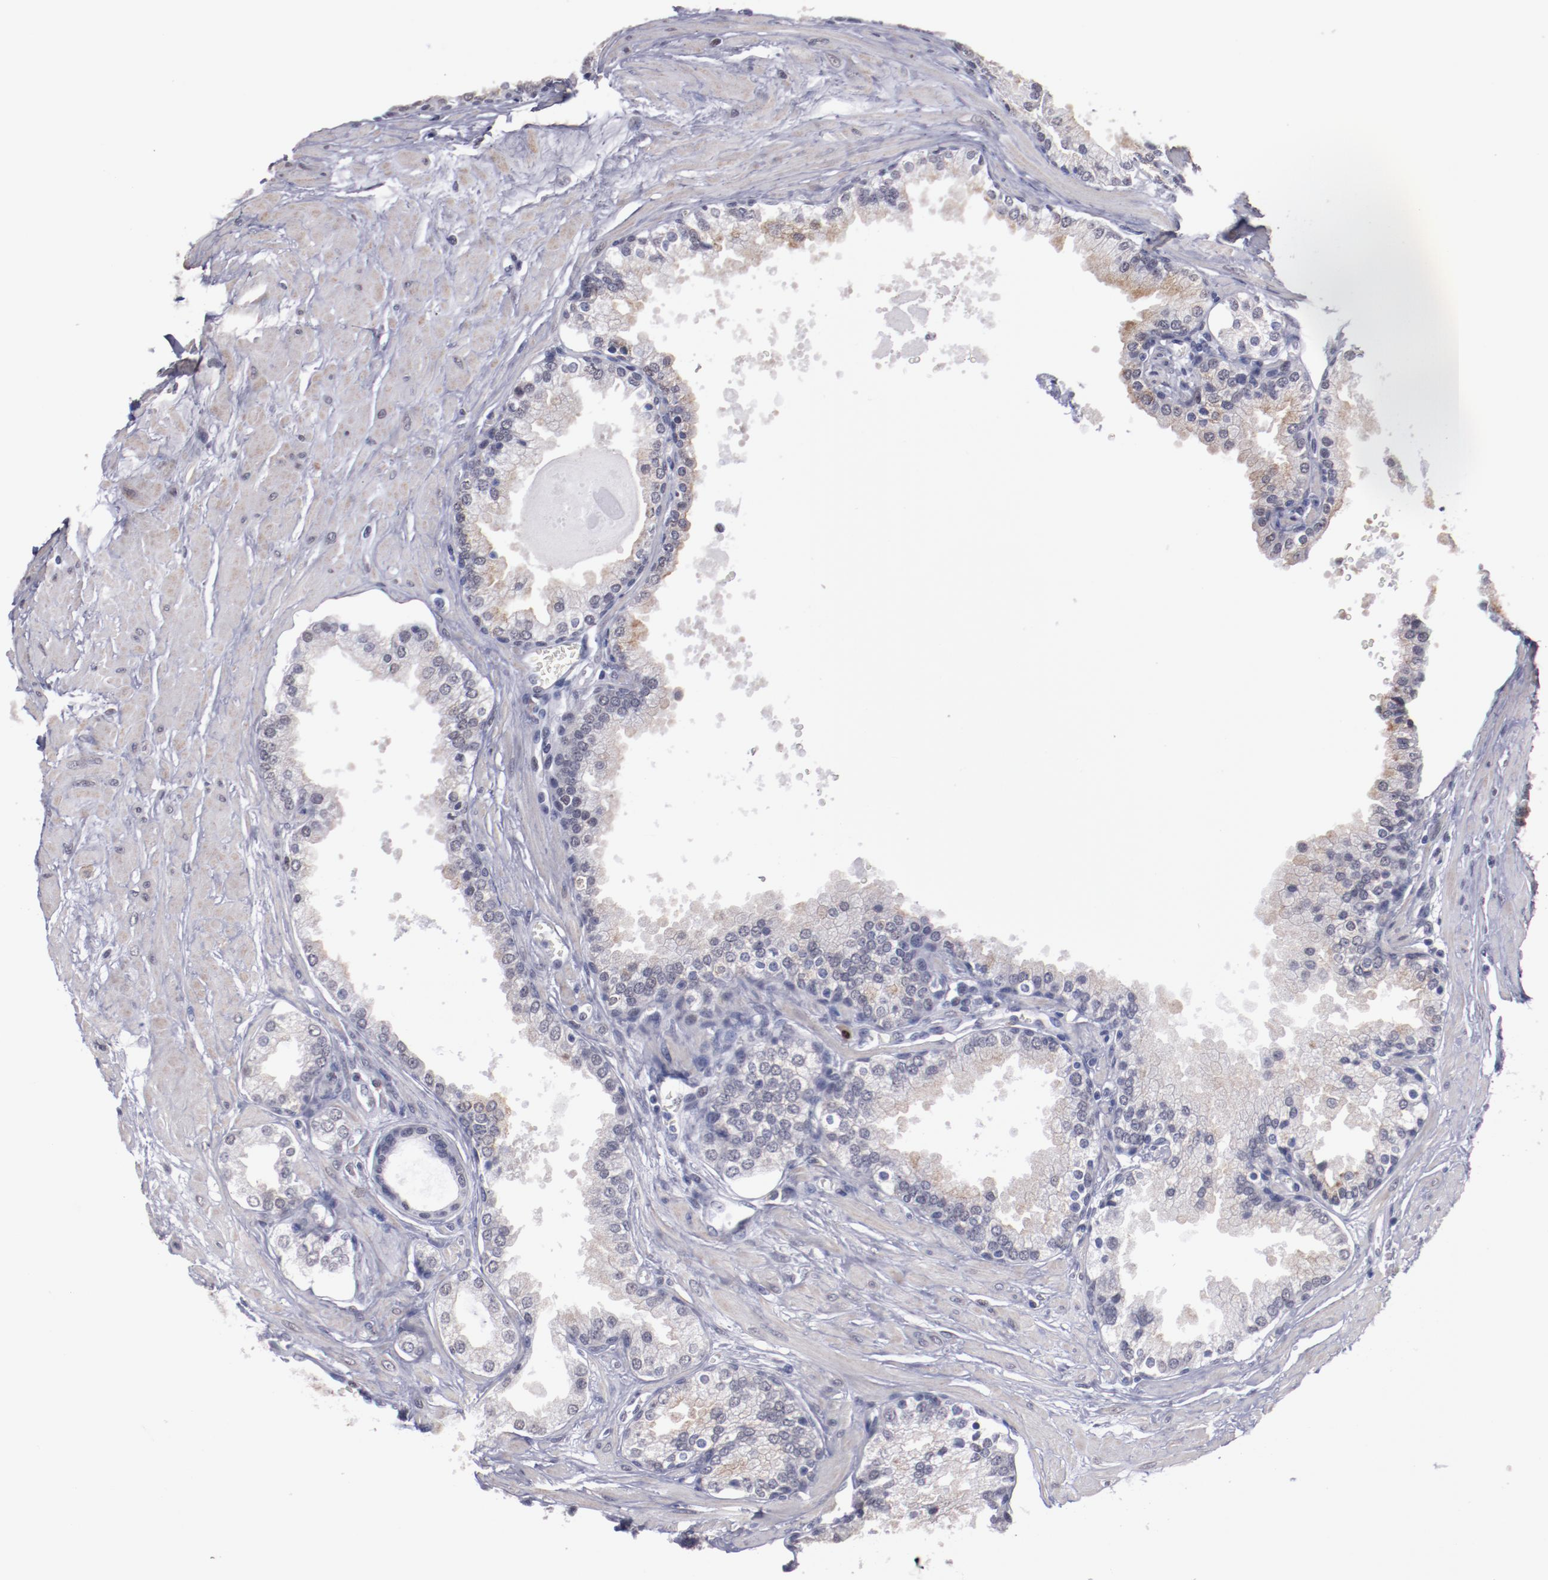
{"staining": {"intensity": "moderate", "quantity": "25%-75%", "location": "cytoplasmic/membranous"}, "tissue": "prostate", "cell_type": "Glandular cells", "image_type": "normal", "snomed": [{"axis": "morphology", "description": "Normal tissue, NOS"}, {"axis": "topography", "description": "Prostate"}], "caption": "Benign prostate was stained to show a protein in brown. There is medium levels of moderate cytoplasmic/membranous positivity in about 25%-75% of glandular cells. (DAB (3,3'-diaminobenzidine) = brown stain, brightfield microscopy at high magnification).", "gene": "IRF4", "patient": {"sex": "male", "age": 51}}